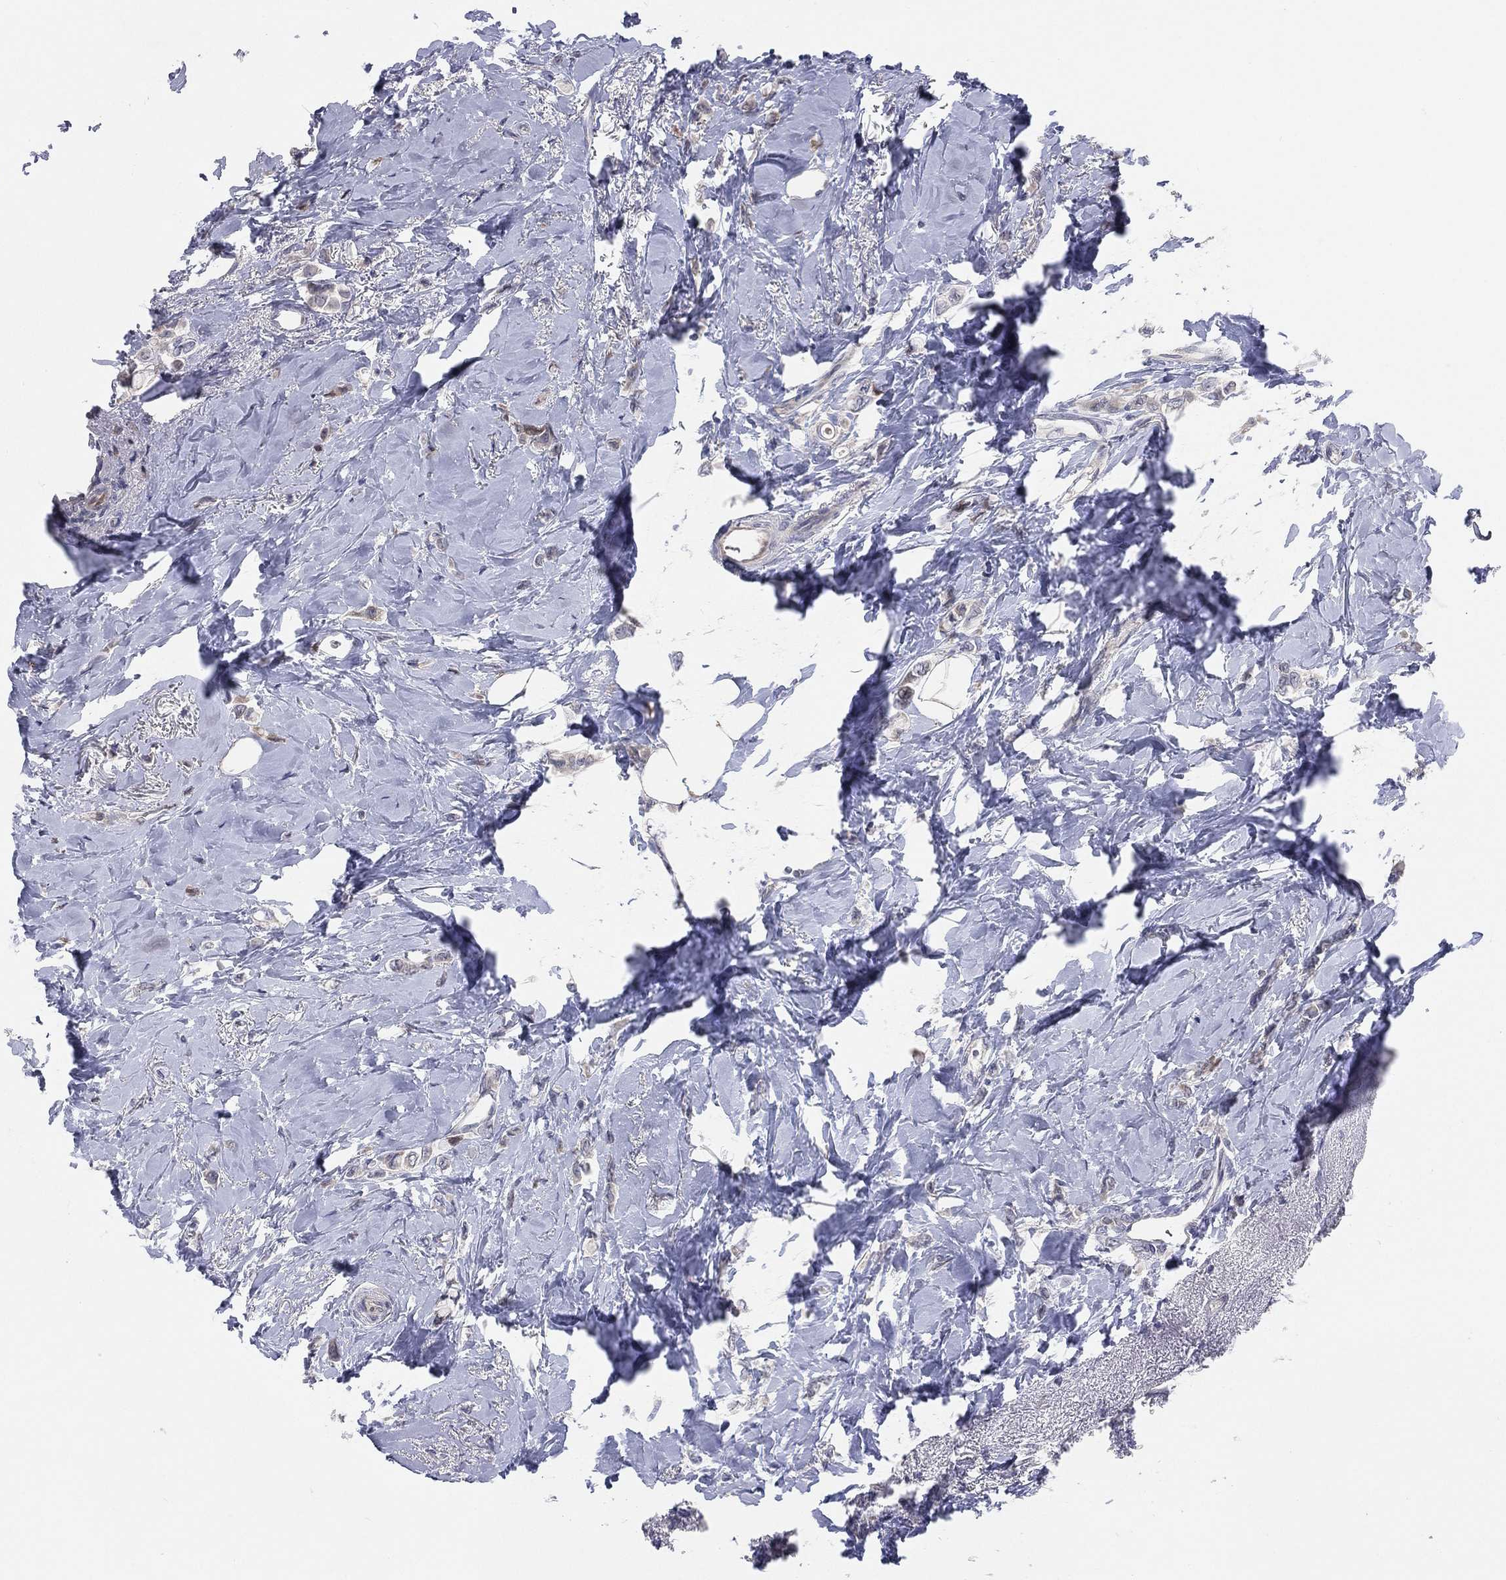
{"staining": {"intensity": "negative", "quantity": "none", "location": "none"}, "tissue": "breast cancer", "cell_type": "Tumor cells", "image_type": "cancer", "snomed": [{"axis": "morphology", "description": "Lobular carcinoma"}, {"axis": "topography", "description": "Breast"}], "caption": "Immunohistochemistry (IHC) histopathology image of neoplastic tissue: breast lobular carcinoma stained with DAB (3,3'-diaminobenzidine) demonstrates no significant protein staining in tumor cells.", "gene": "UTP14A", "patient": {"sex": "female", "age": 66}}